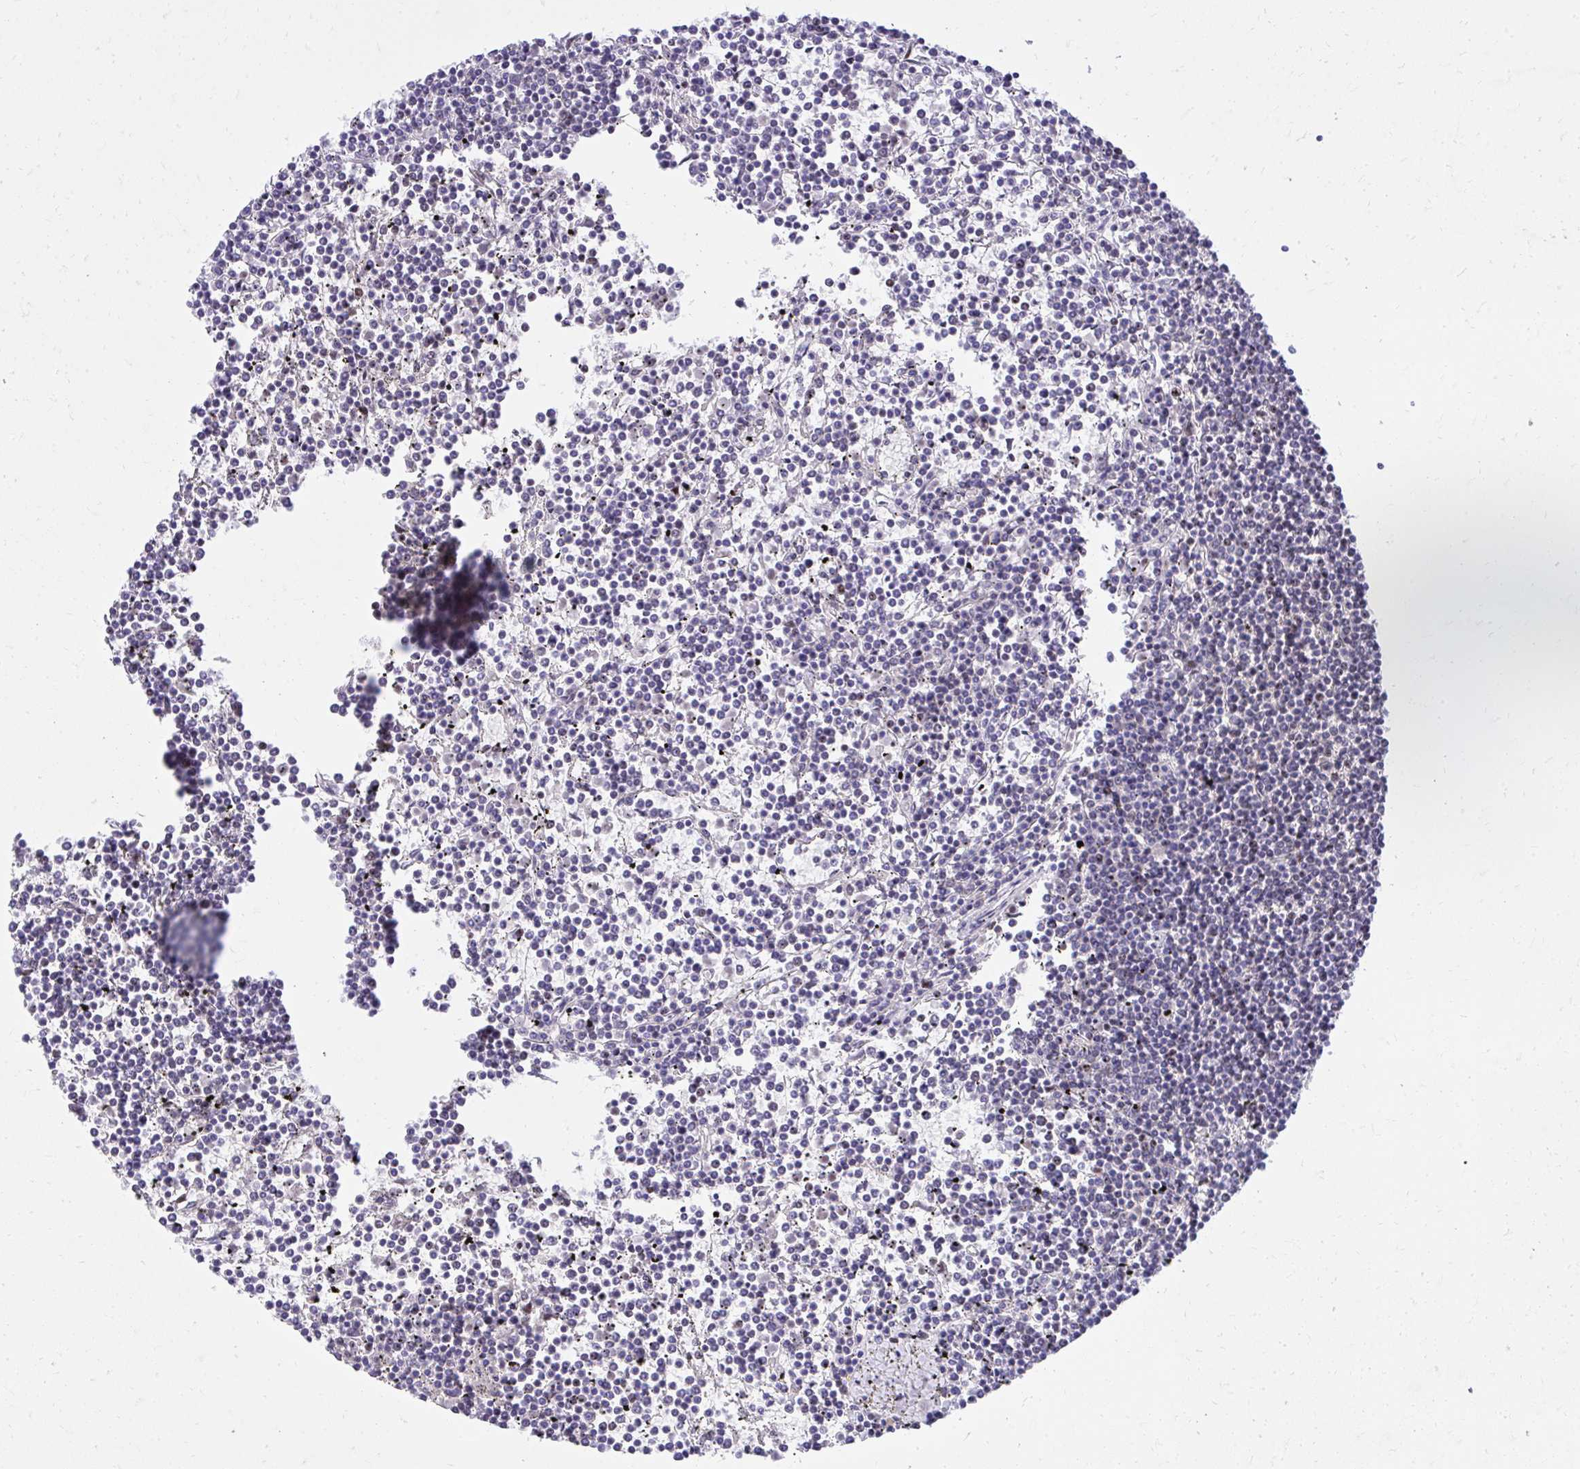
{"staining": {"intensity": "negative", "quantity": "none", "location": "none"}, "tissue": "lymphoma", "cell_type": "Tumor cells", "image_type": "cancer", "snomed": [{"axis": "morphology", "description": "Malignant lymphoma, non-Hodgkin's type, Low grade"}, {"axis": "topography", "description": "Spleen"}], "caption": "DAB immunohistochemical staining of malignant lymphoma, non-Hodgkin's type (low-grade) displays no significant positivity in tumor cells. (DAB IHC with hematoxylin counter stain).", "gene": "SYNE4", "patient": {"sex": "female", "age": 19}}